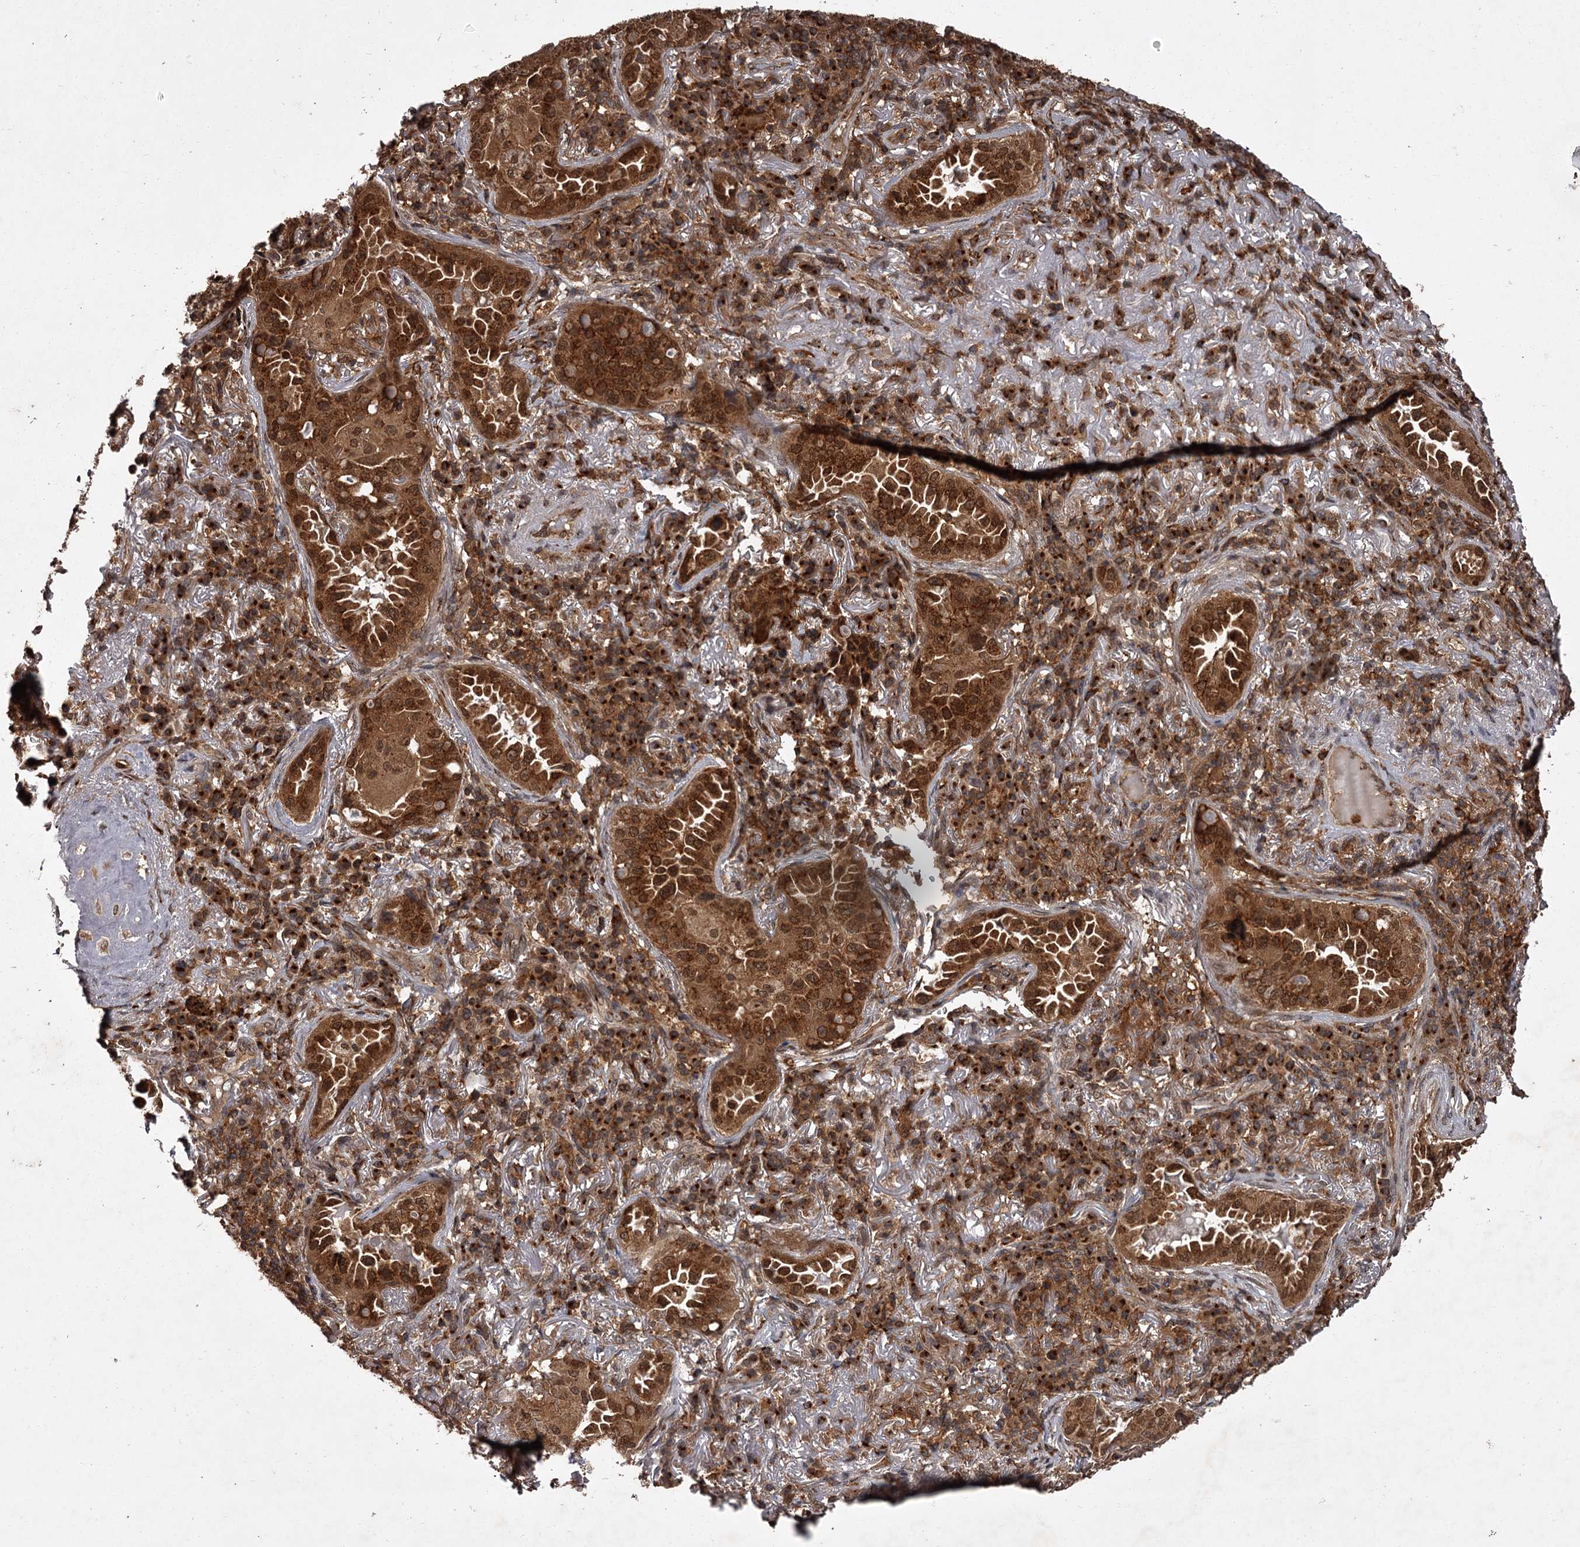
{"staining": {"intensity": "strong", "quantity": ">75%", "location": "cytoplasmic/membranous,nuclear"}, "tissue": "lung cancer", "cell_type": "Tumor cells", "image_type": "cancer", "snomed": [{"axis": "morphology", "description": "Adenocarcinoma, NOS"}, {"axis": "topography", "description": "Lung"}], "caption": "A brown stain labels strong cytoplasmic/membranous and nuclear positivity of a protein in adenocarcinoma (lung) tumor cells.", "gene": "TBC1D23", "patient": {"sex": "female", "age": 69}}